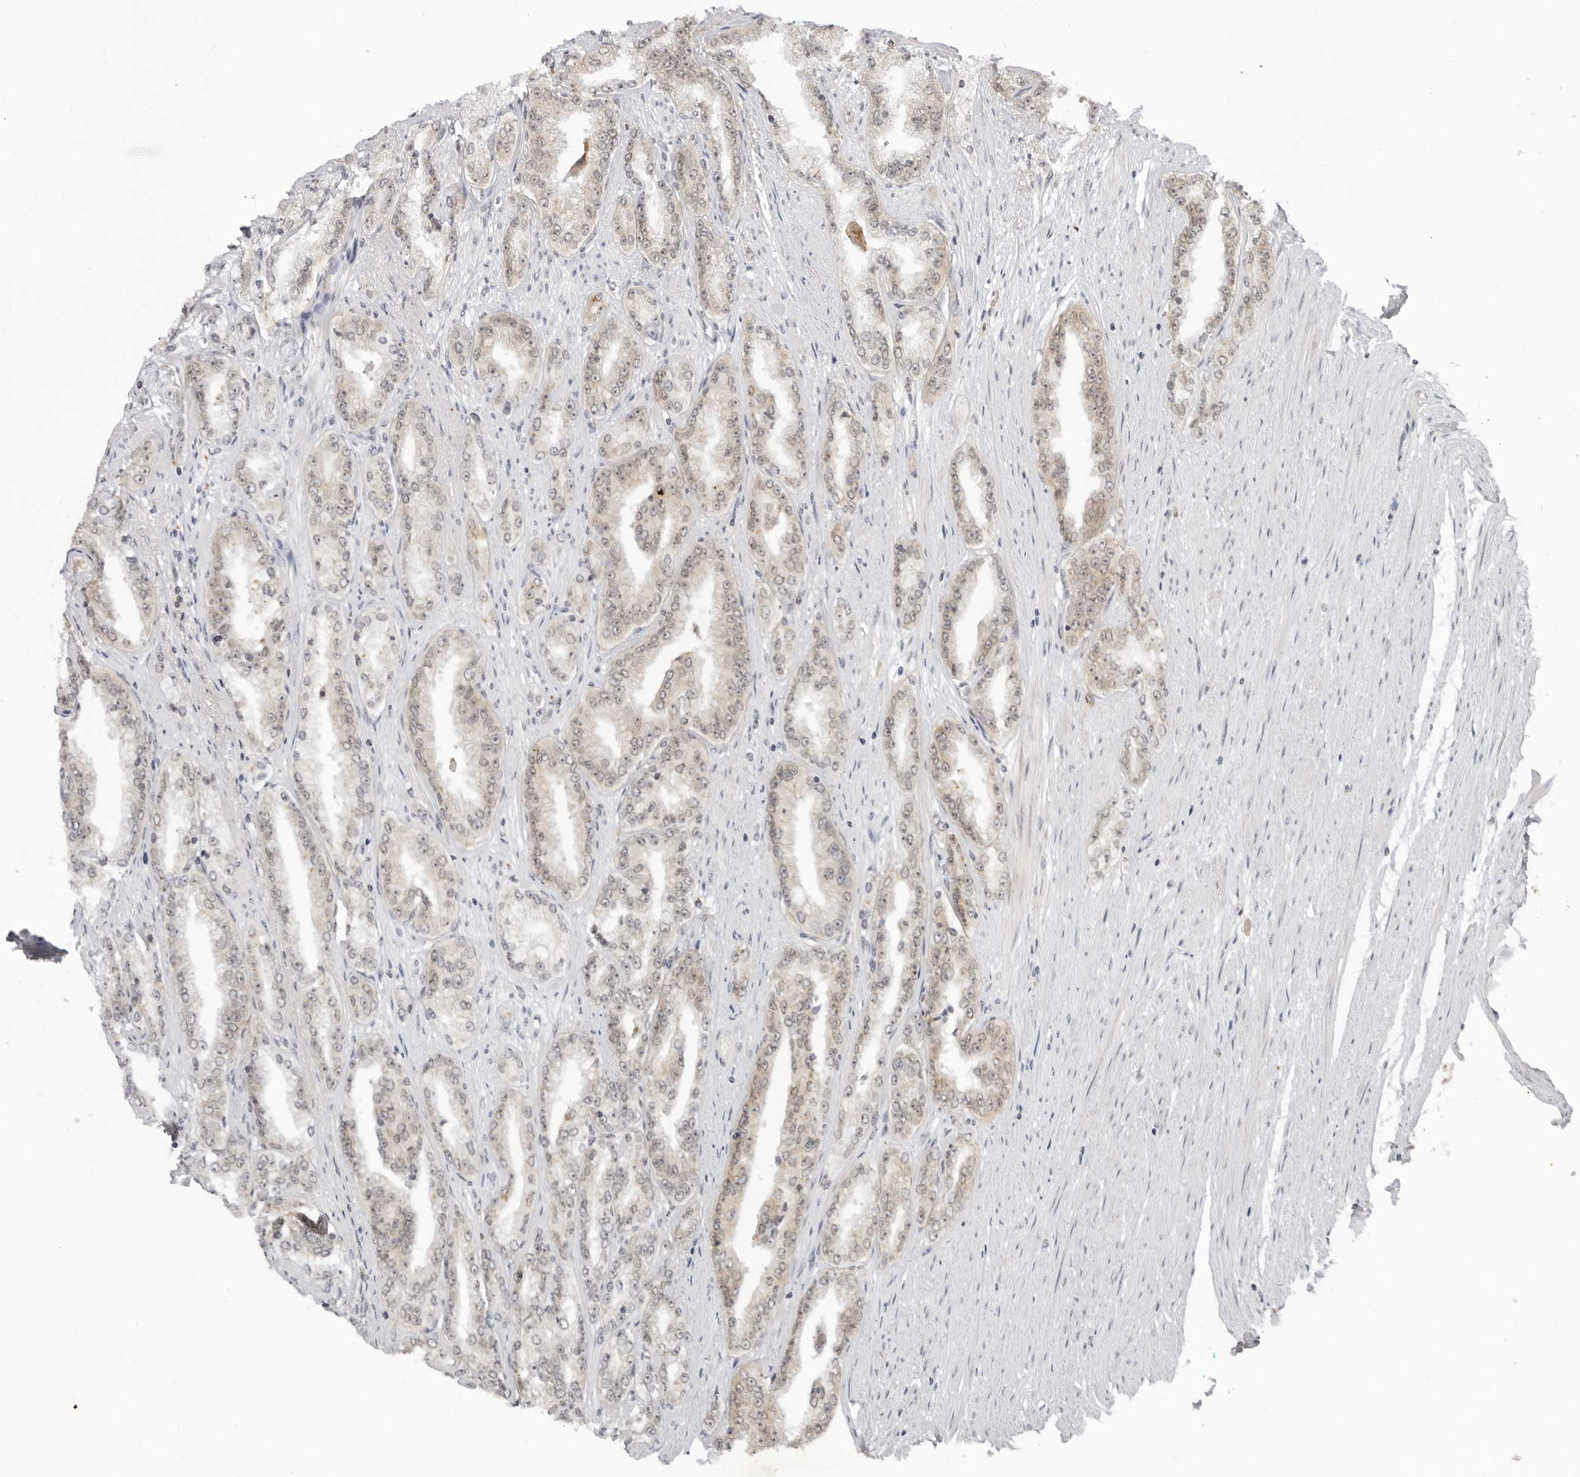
{"staining": {"intensity": "weak", "quantity": "<25%", "location": "cytoplasmic/membranous"}, "tissue": "prostate cancer", "cell_type": "Tumor cells", "image_type": "cancer", "snomed": [{"axis": "morphology", "description": "Adenocarcinoma, High grade"}, {"axis": "topography", "description": "Prostate"}], "caption": "Tumor cells show no significant protein expression in prostate cancer.", "gene": "TRAPPC3", "patient": {"sex": "male", "age": 71}}